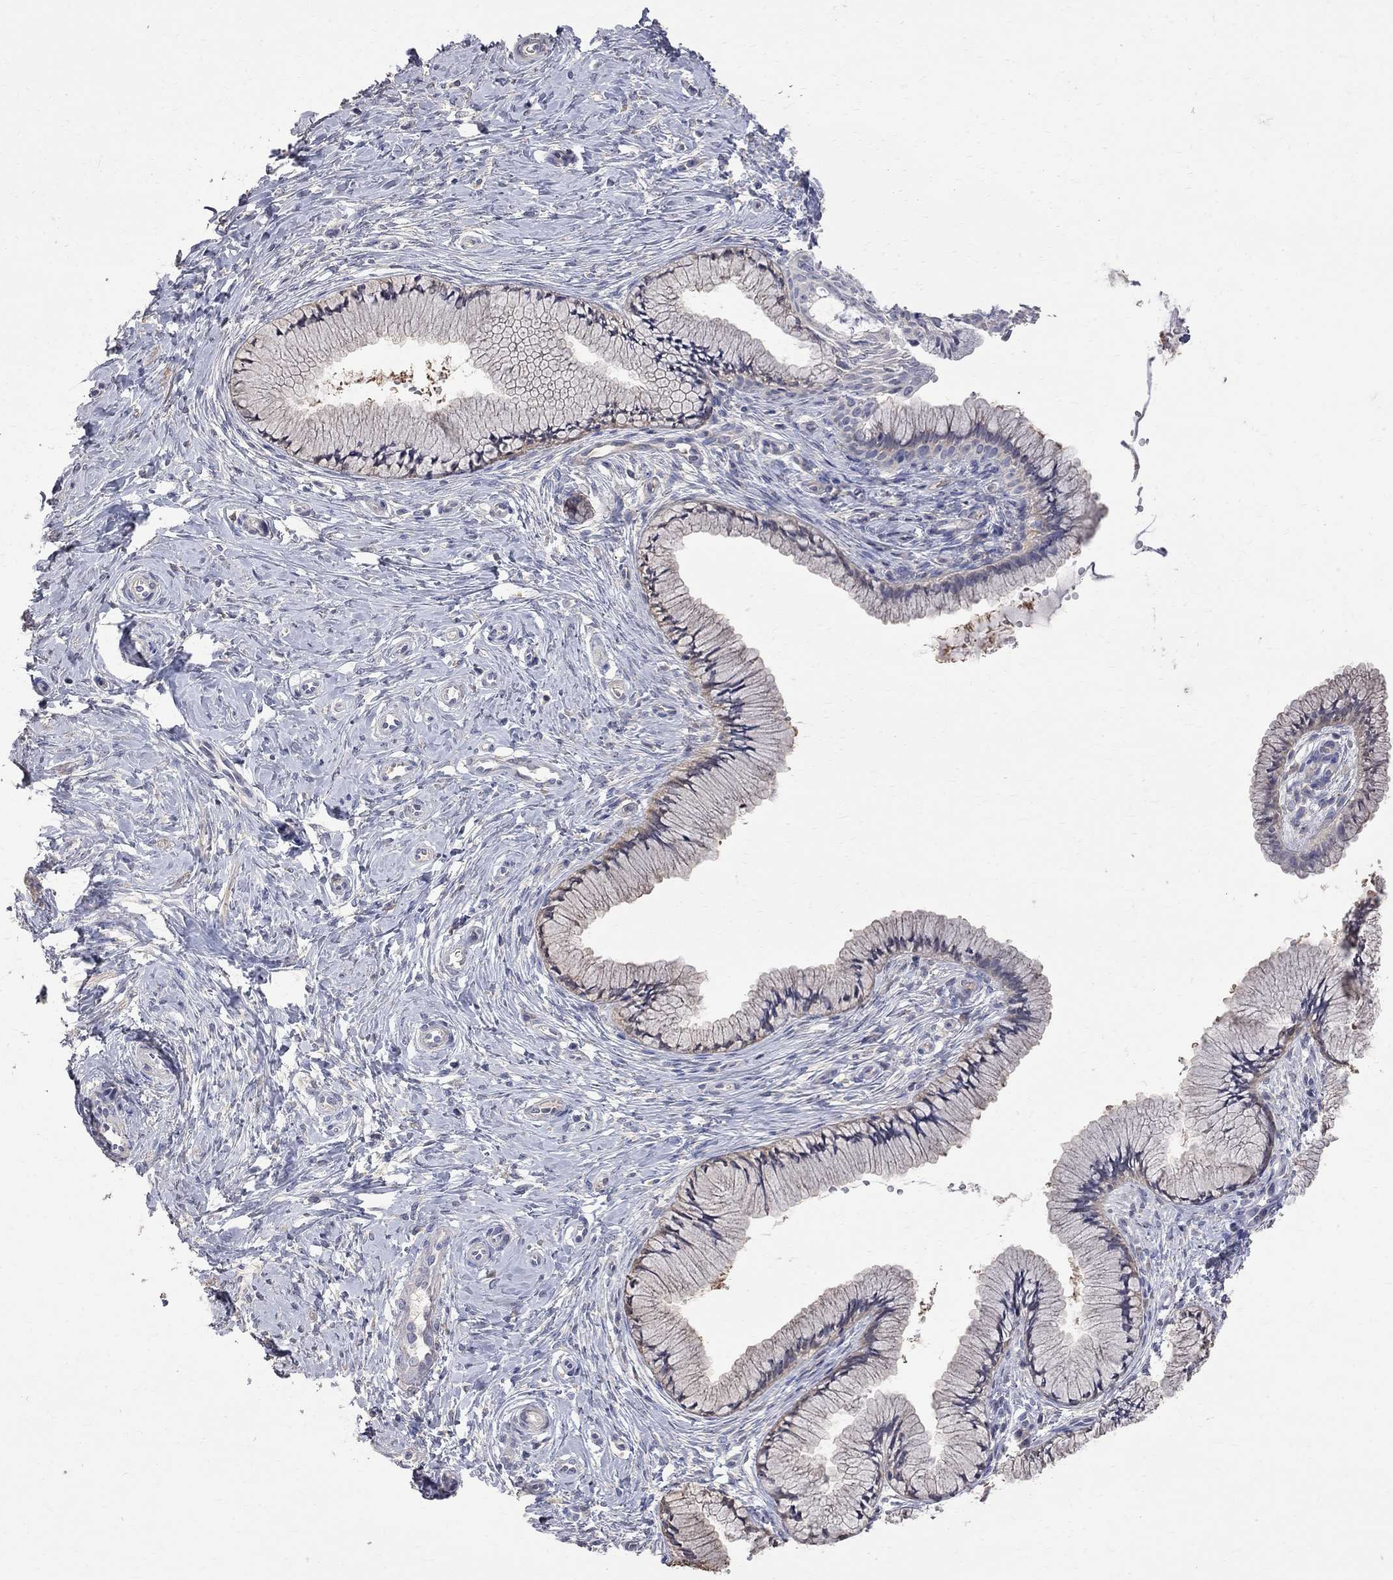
{"staining": {"intensity": "weak", "quantity": ">75%", "location": "cytoplasmic/membranous"}, "tissue": "cervix", "cell_type": "Glandular cells", "image_type": "normal", "snomed": [{"axis": "morphology", "description": "Normal tissue, NOS"}, {"axis": "topography", "description": "Cervix"}], "caption": "Immunohistochemical staining of unremarkable cervix exhibits weak cytoplasmic/membranous protein expression in about >75% of glandular cells. The staining was performed using DAB (3,3'-diaminobenzidine), with brown indicating positive protein expression. Nuclei are stained blue with hematoxylin.", "gene": "CKAP2", "patient": {"sex": "female", "age": 37}}